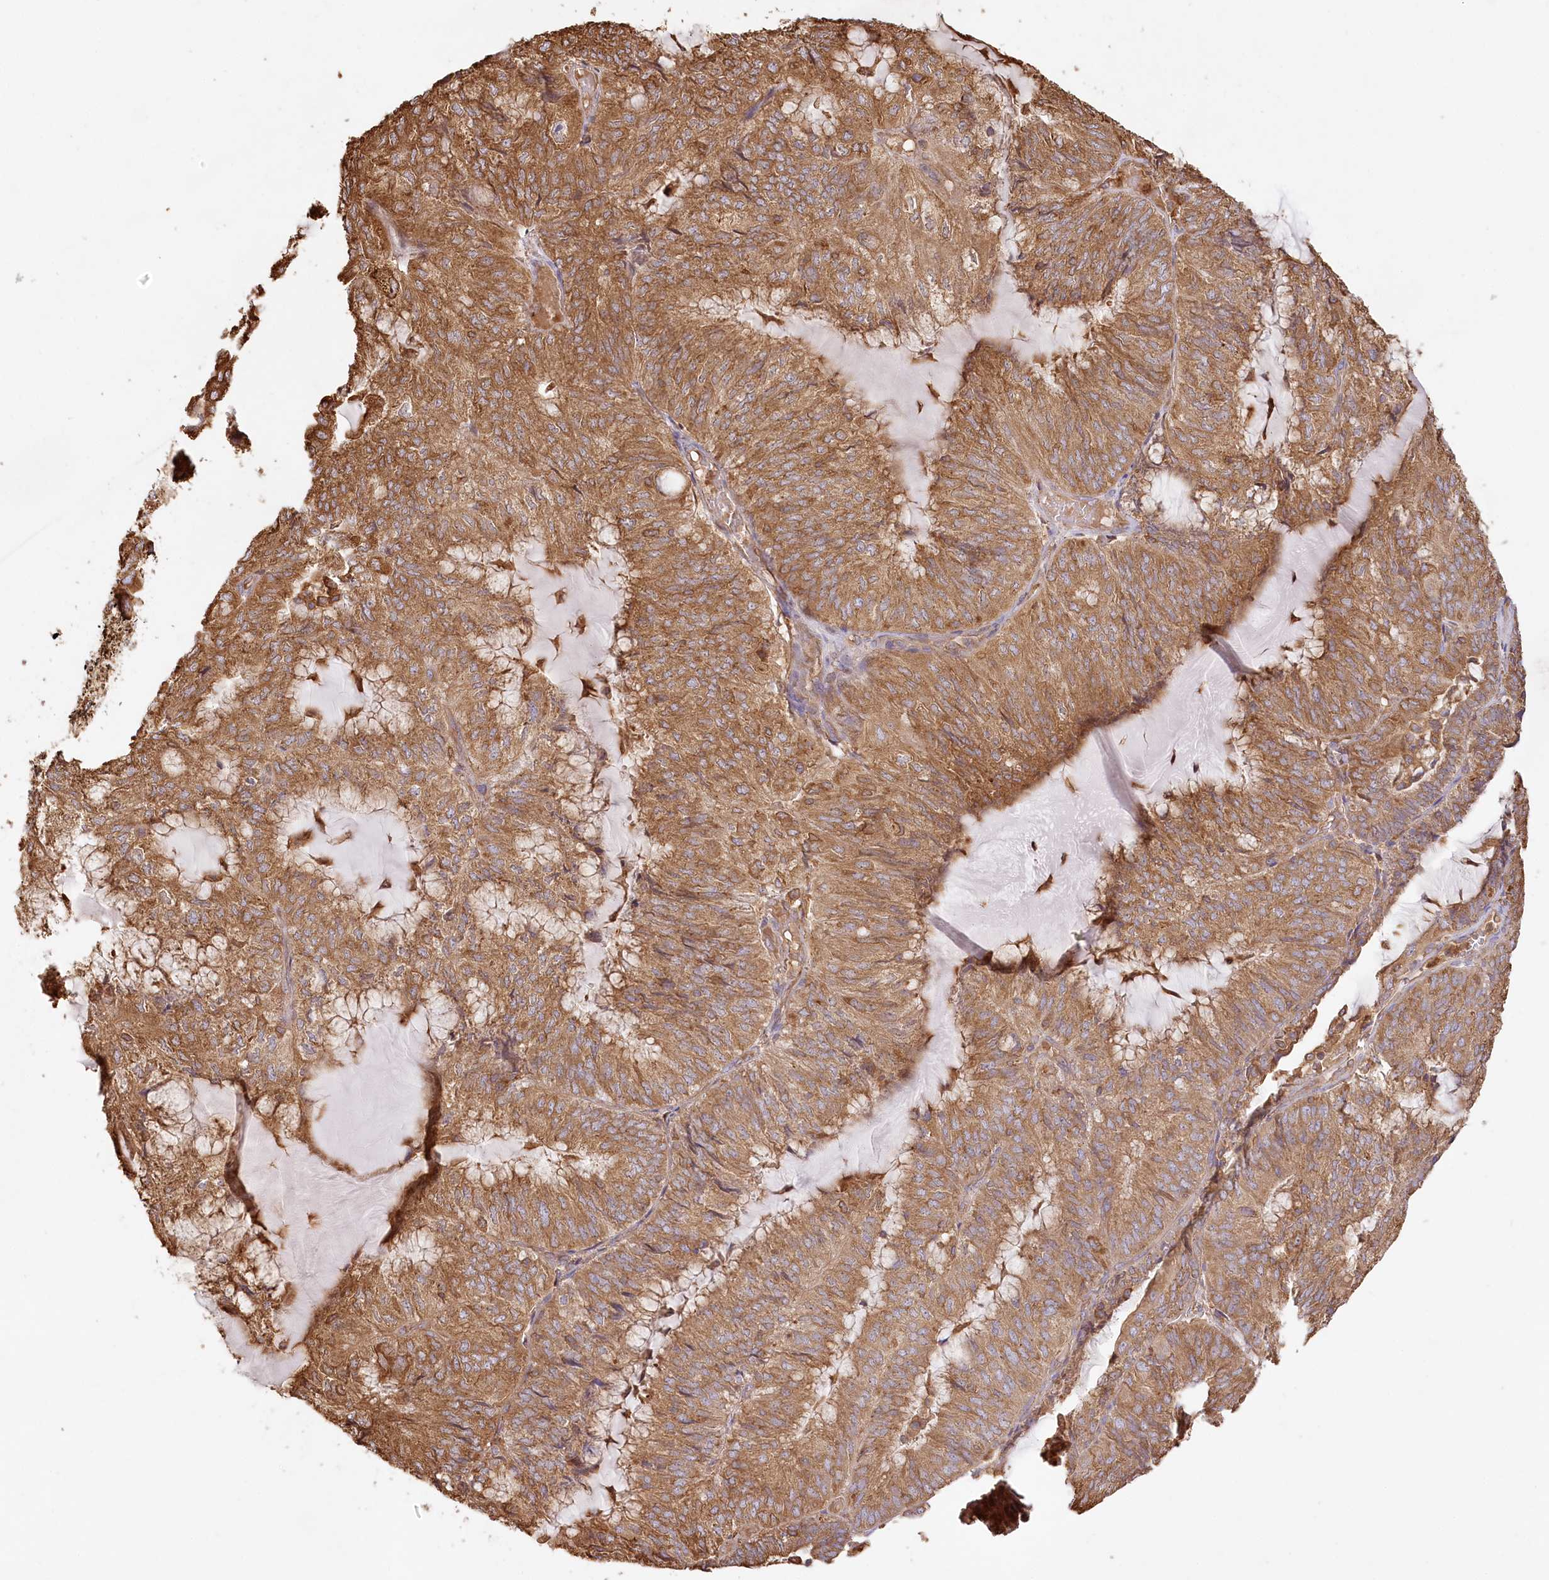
{"staining": {"intensity": "strong", "quantity": ">75%", "location": "cytoplasmic/membranous"}, "tissue": "endometrial cancer", "cell_type": "Tumor cells", "image_type": "cancer", "snomed": [{"axis": "morphology", "description": "Adenocarcinoma, NOS"}, {"axis": "topography", "description": "Endometrium"}], "caption": "Endometrial adenocarcinoma tissue demonstrates strong cytoplasmic/membranous expression in approximately >75% of tumor cells, visualized by immunohistochemistry.", "gene": "ACAP2", "patient": {"sex": "female", "age": 81}}